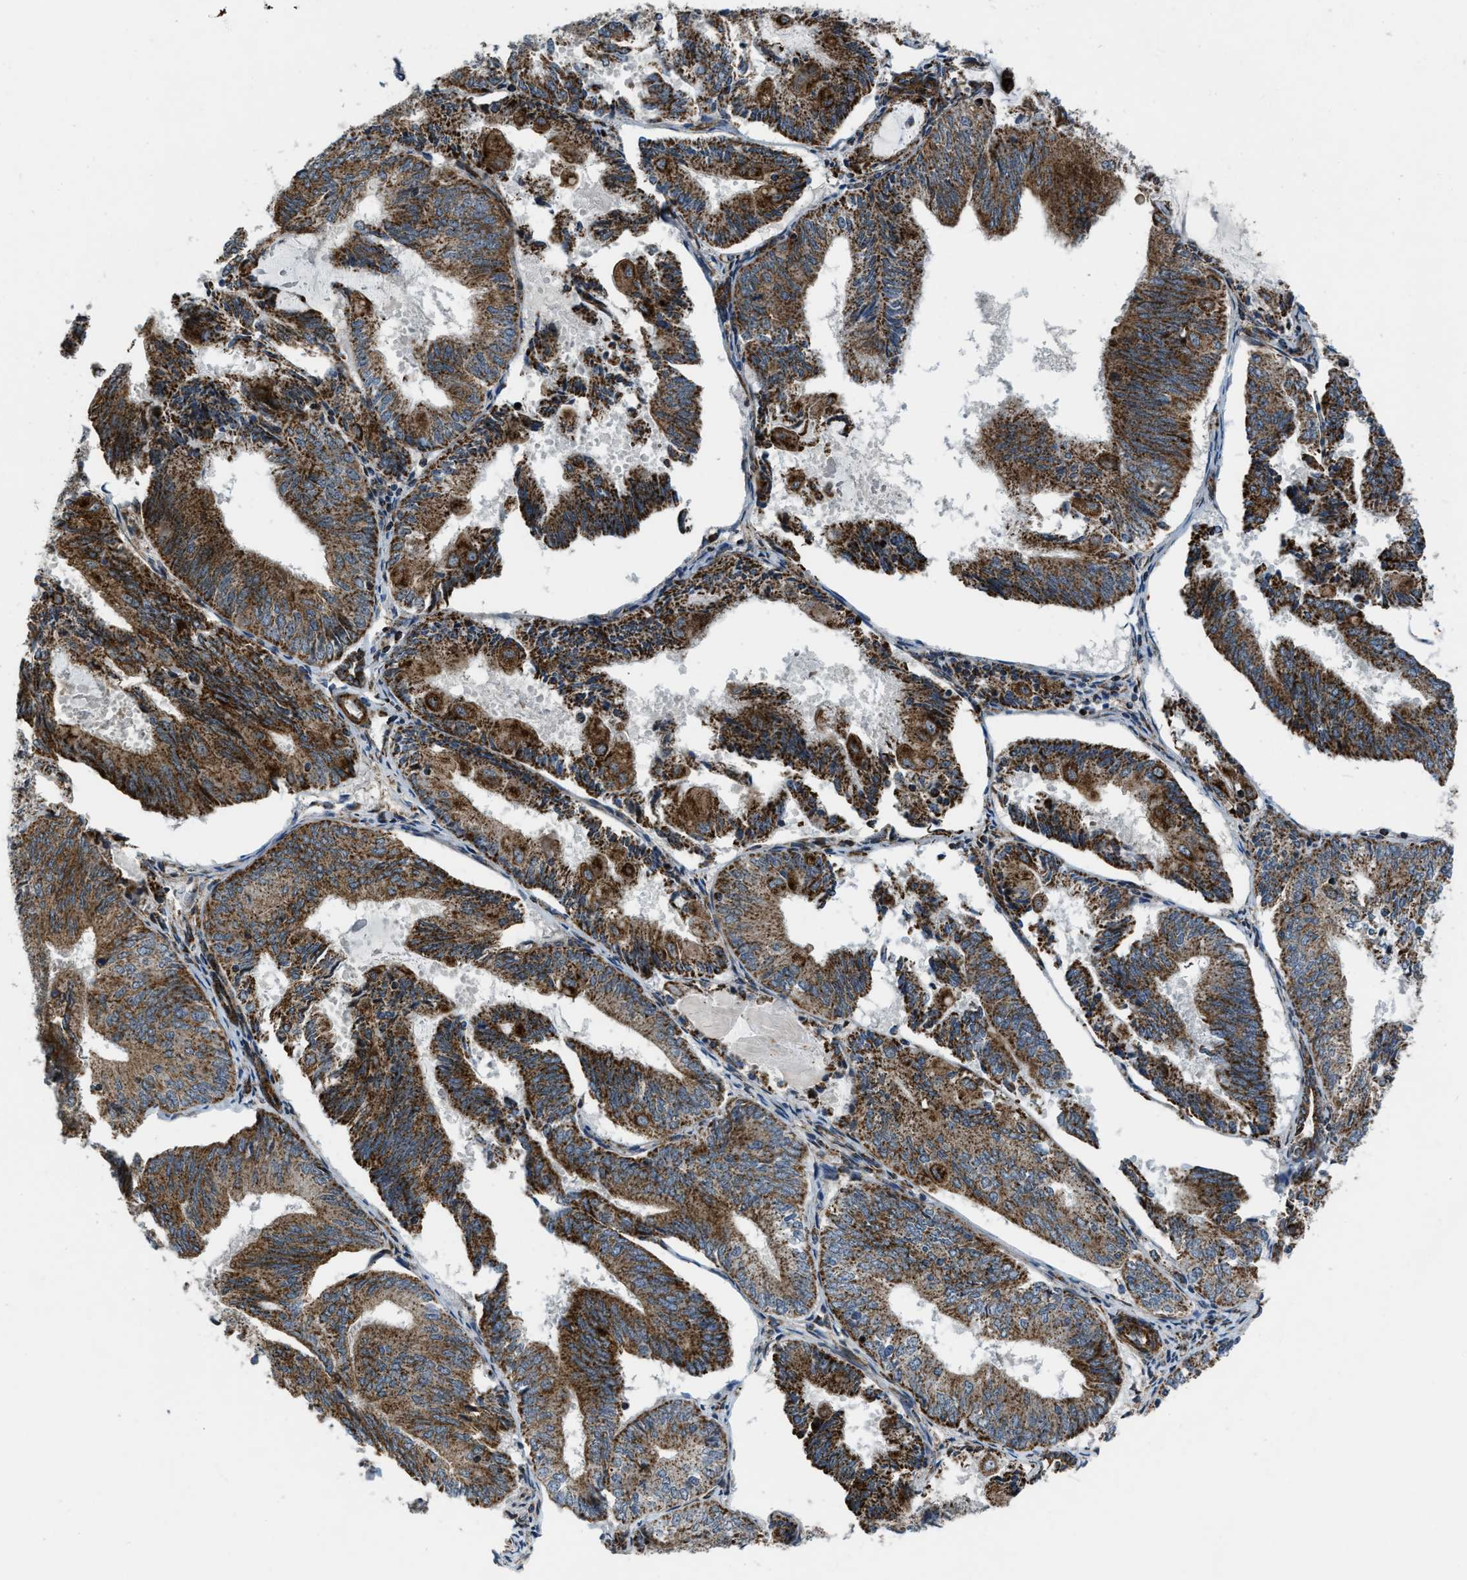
{"staining": {"intensity": "strong", "quantity": ">75%", "location": "cytoplasmic/membranous"}, "tissue": "endometrial cancer", "cell_type": "Tumor cells", "image_type": "cancer", "snomed": [{"axis": "morphology", "description": "Adenocarcinoma, NOS"}, {"axis": "topography", "description": "Endometrium"}], "caption": "This is a micrograph of immunohistochemistry staining of endometrial adenocarcinoma, which shows strong positivity in the cytoplasmic/membranous of tumor cells.", "gene": "GSDME", "patient": {"sex": "female", "age": 81}}